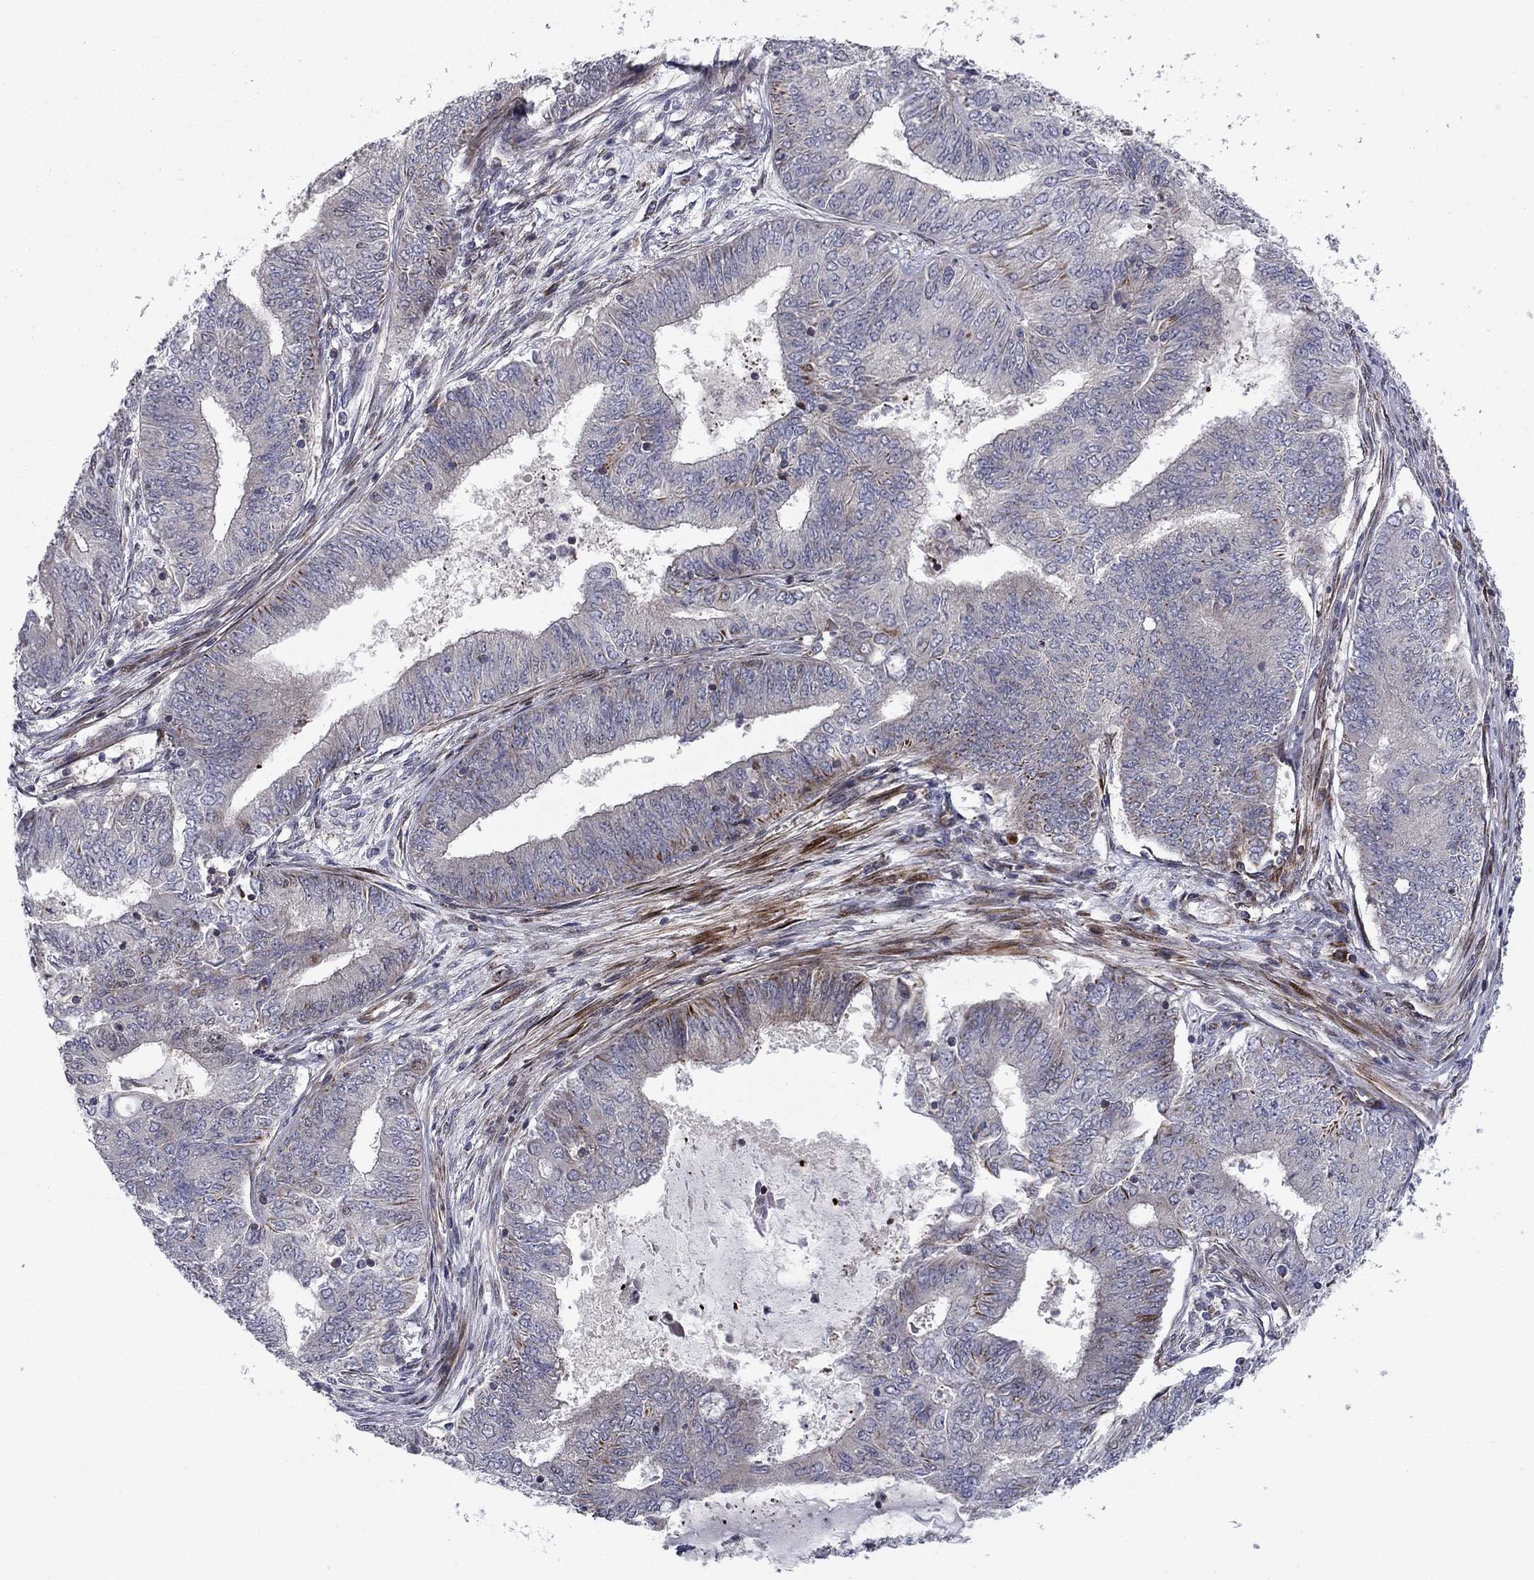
{"staining": {"intensity": "moderate", "quantity": "<25%", "location": "cytoplasmic/membranous"}, "tissue": "endometrial cancer", "cell_type": "Tumor cells", "image_type": "cancer", "snomed": [{"axis": "morphology", "description": "Adenocarcinoma, NOS"}, {"axis": "topography", "description": "Endometrium"}], "caption": "Endometrial cancer stained with DAB immunohistochemistry (IHC) displays low levels of moderate cytoplasmic/membranous positivity in about <25% of tumor cells.", "gene": "MIOS", "patient": {"sex": "female", "age": 62}}